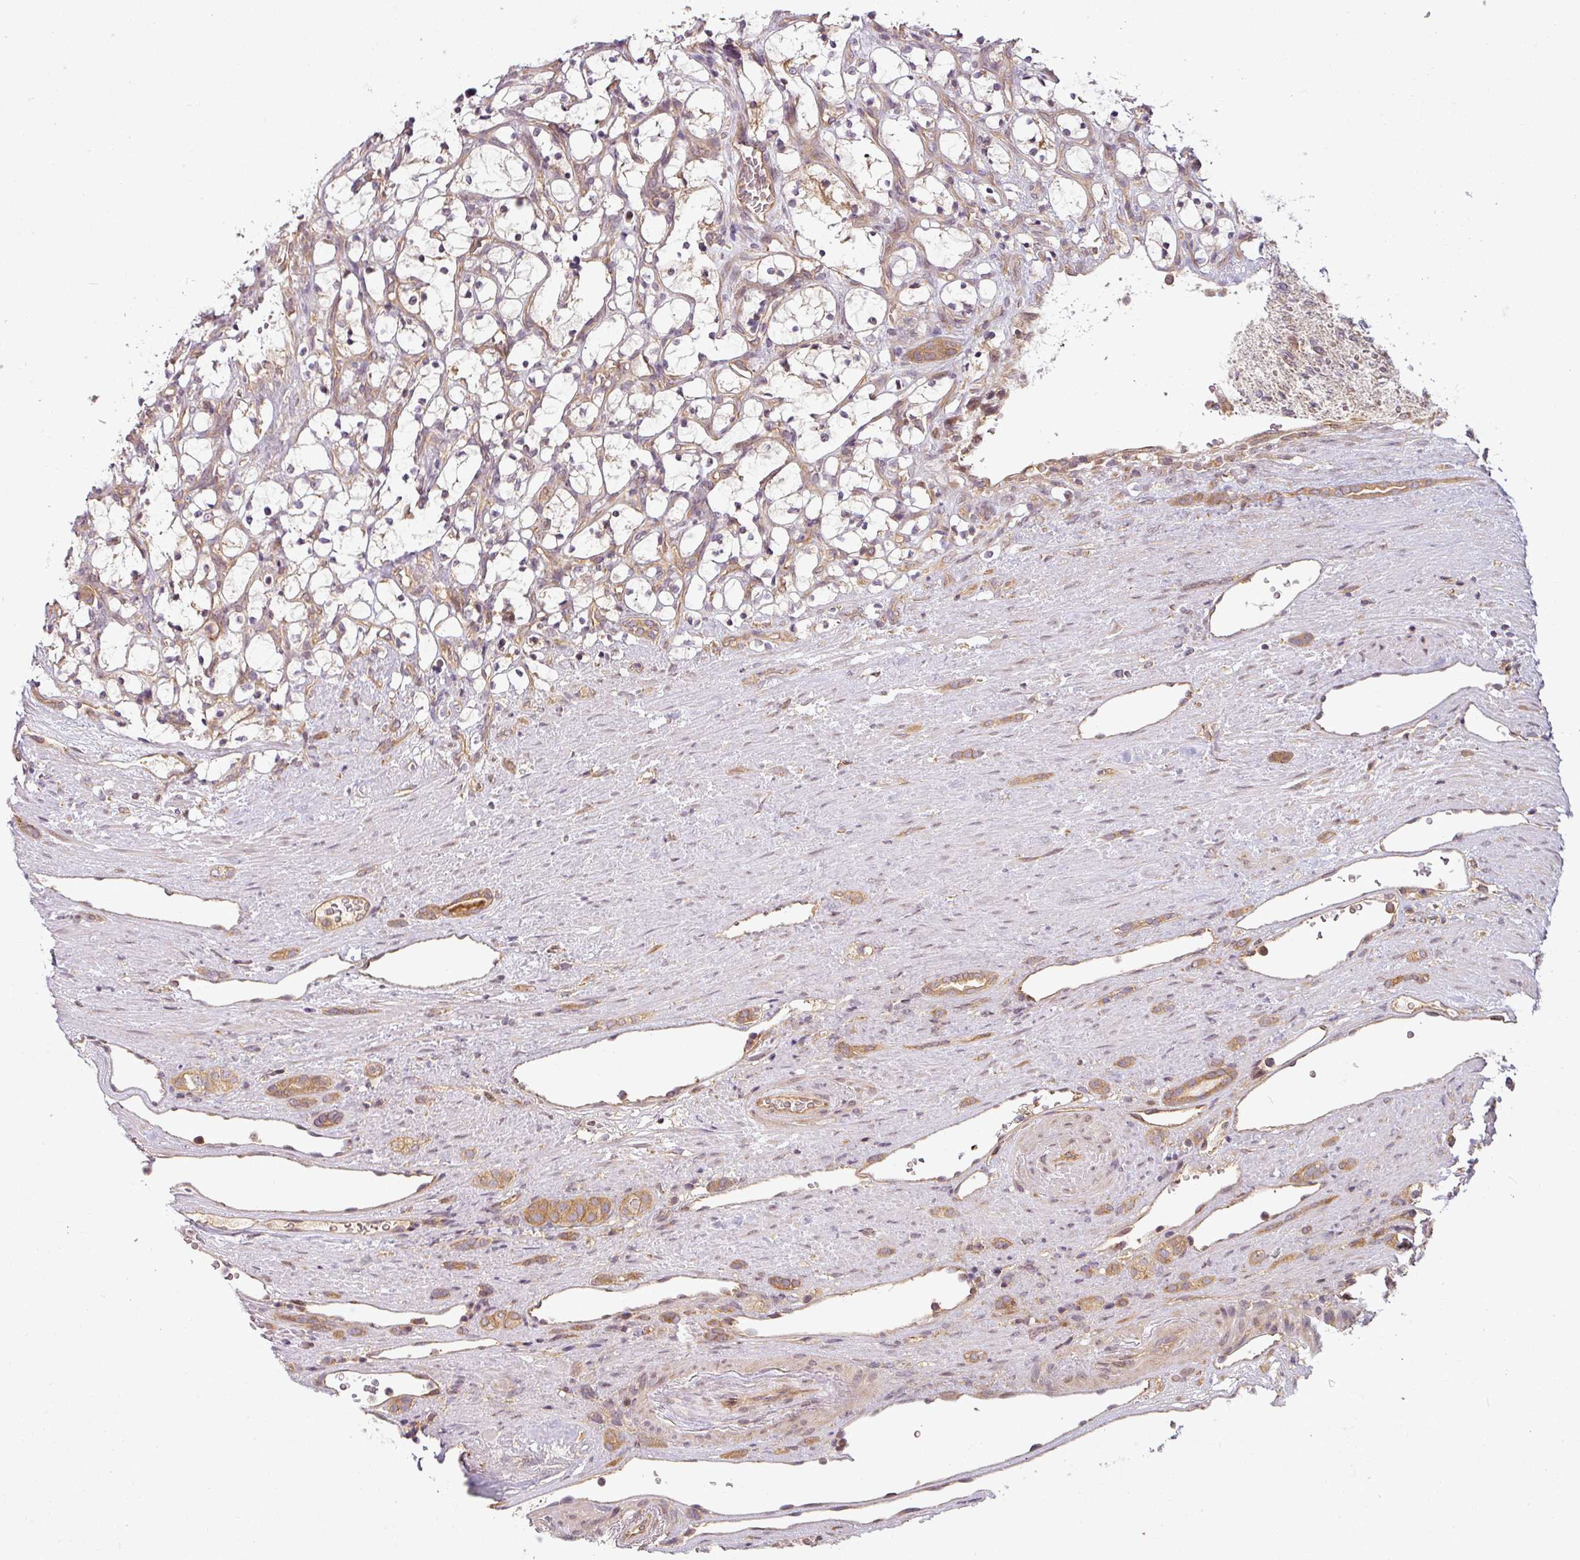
{"staining": {"intensity": "weak", "quantity": "25%-75%", "location": "cytoplasmic/membranous"}, "tissue": "renal cancer", "cell_type": "Tumor cells", "image_type": "cancer", "snomed": [{"axis": "morphology", "description": "Adenocarcinoma, NOS"}, {"axis": "topography", "description": "Kidney"}], "caption": "Immunohistochemical staining of renal cancer shows low levels of weak cytoplasmic/membranous staining in approximately 25%-75% of tumor cells.", "gene": "RNF31", "patient": {"sex": "female", "age": 69}}